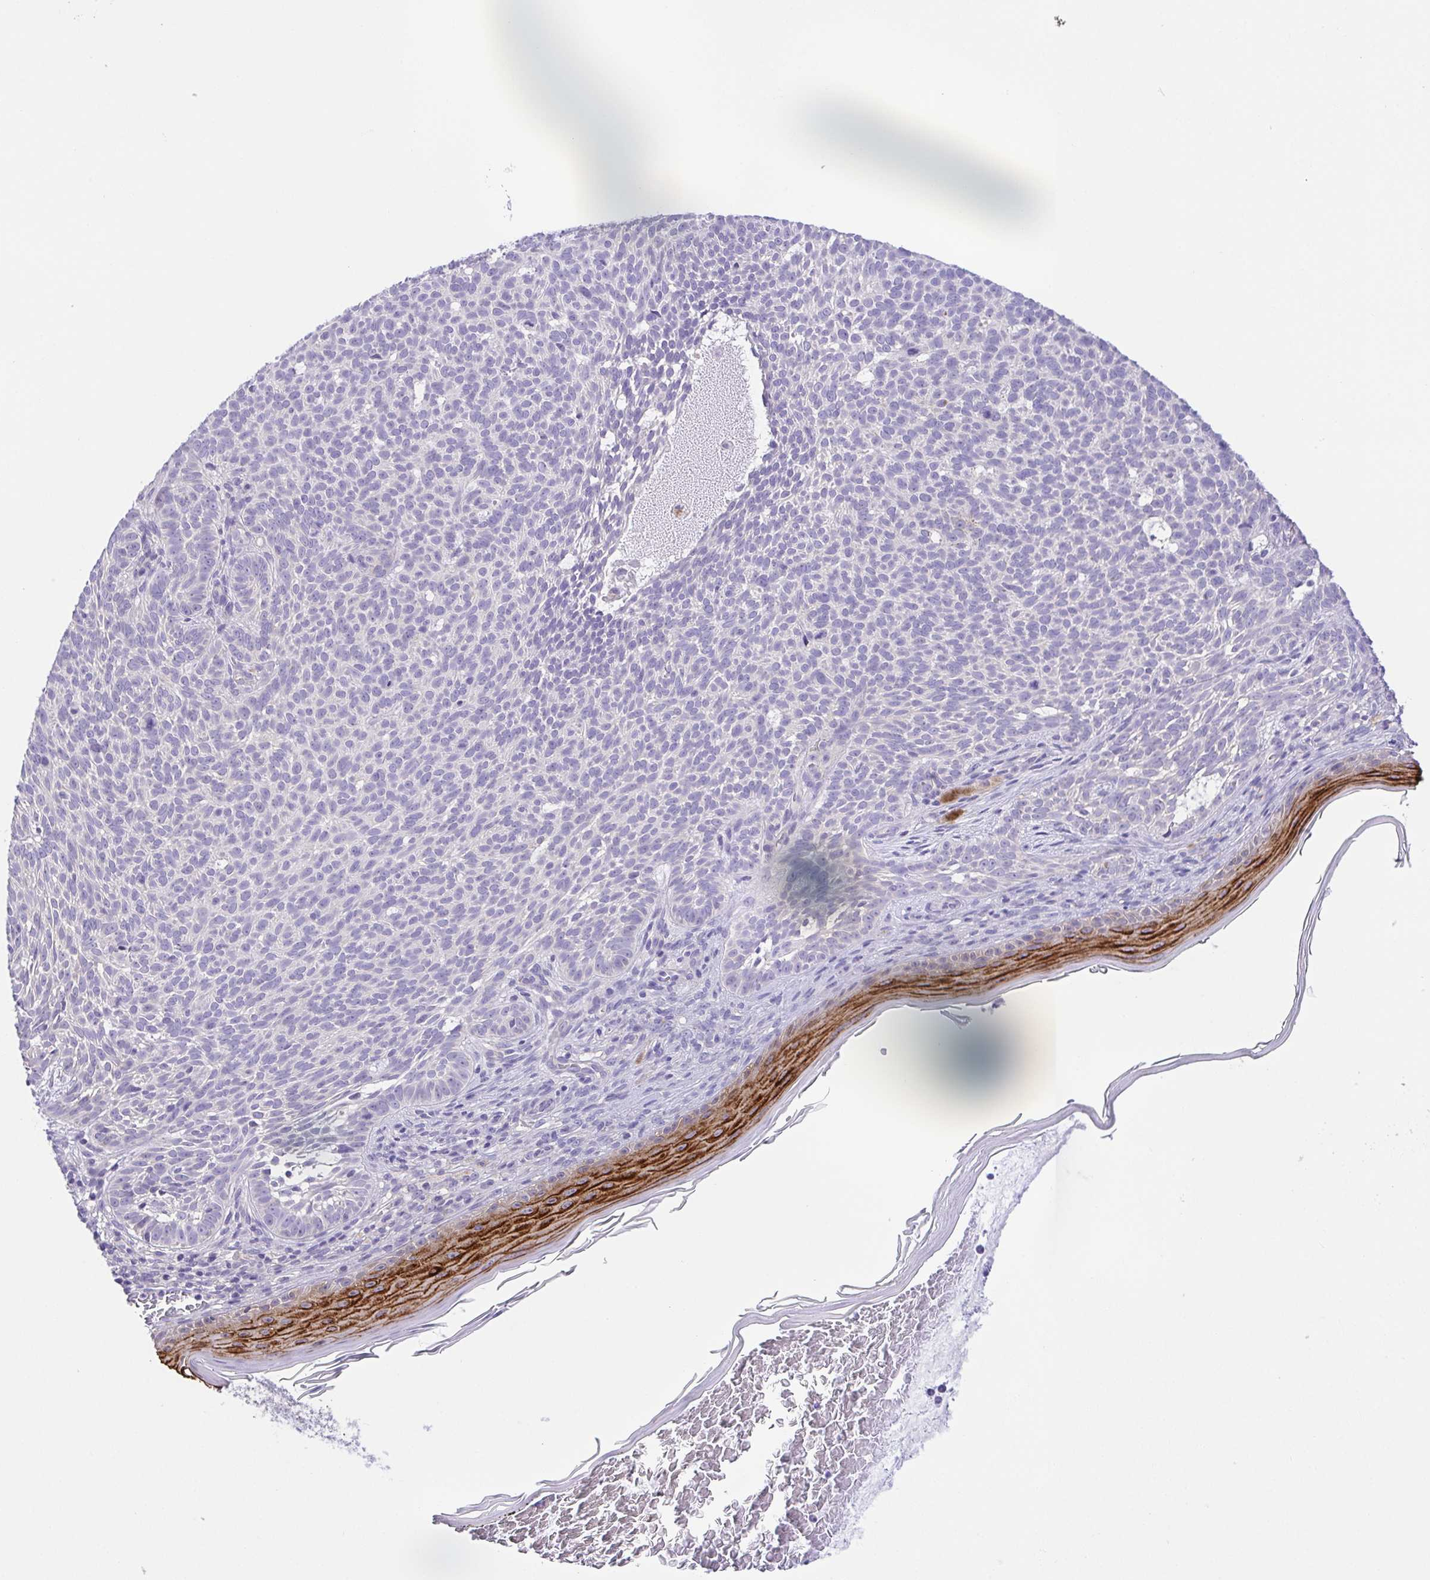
{"staining": {"intensity": "negative", "quantity": "none", "location": "none"}, "tissue": "skin cancer", "cell_type": "Tumor cells", "image_type": "cancer", "snomed": [{"axis": "morphology", "description": "Basal cell carcinoma"}, {"axis": "topography", "description": "Skin"}], "caption": "Tumor cells are negative for protein expression in human skin cancer (basal cell carcinoma). (Stains: DAB (3,3'-diaminobenzidine) immunohistochemistry with hematoxylin counter stain, Microscopy: brightfield microscopy at high magnification).", "gene": "KRTDAP", "patient": {"sex": "male", "age": 78}}